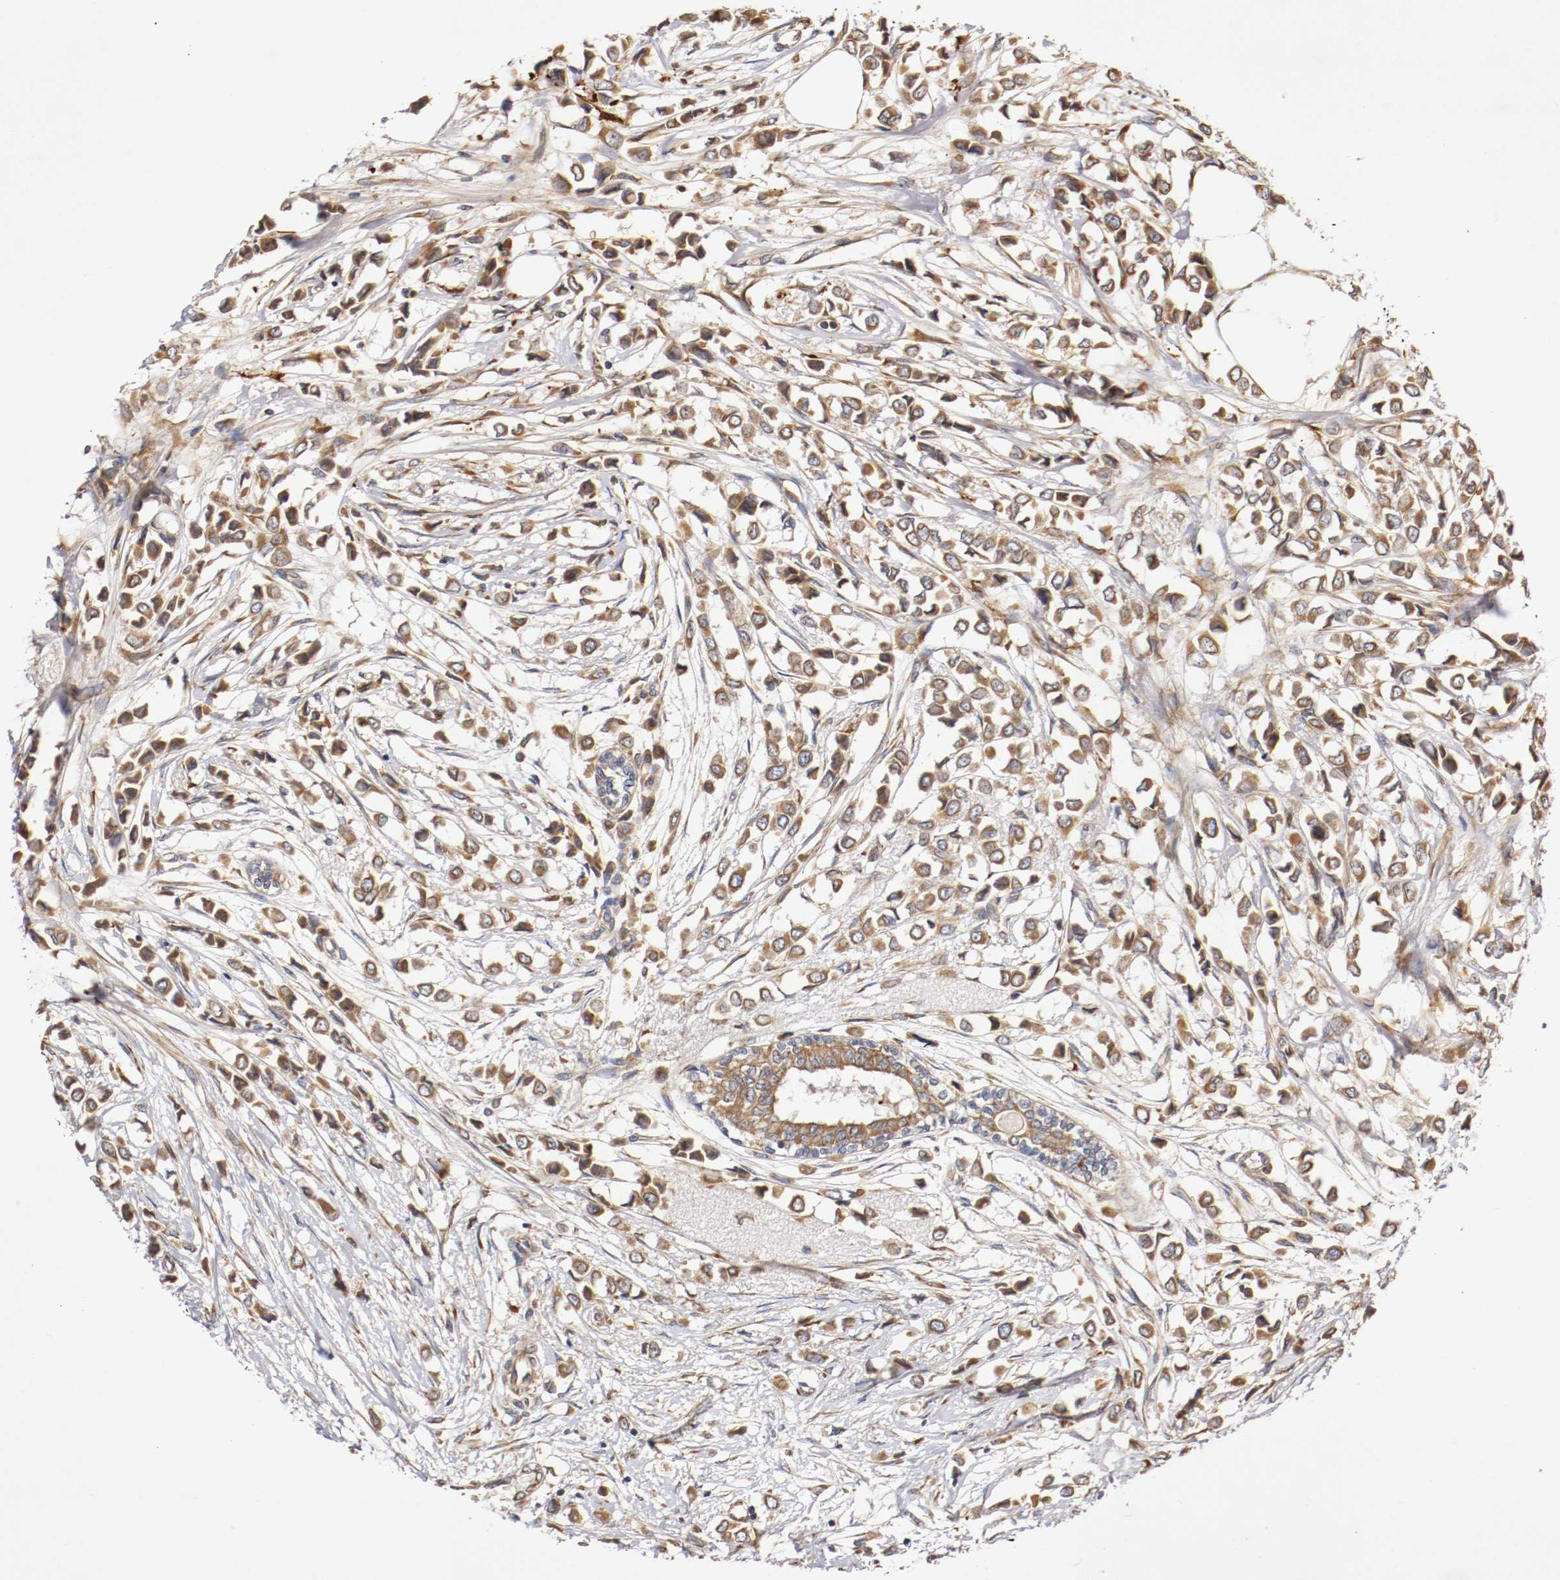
{"staining": {"intensity": "moderate", "quantity": ">75%", "location": "cytoplasmic/membranous"}, "tissue": "breast cancer", "cell_type": "Tumor cells", "image_type": "cancer", "snomed": [{"axis": "morphology", "description": "Lobular carcinoma"}, {"axis": "topography", "description": "Breast"}], "caption": "Breast cancer tissue exhibits moderate cytoplasmic/membranous staining in about >75% of tumor cells", "gene": "VEZT", "patient": {"sex": "female", "age": 51}}